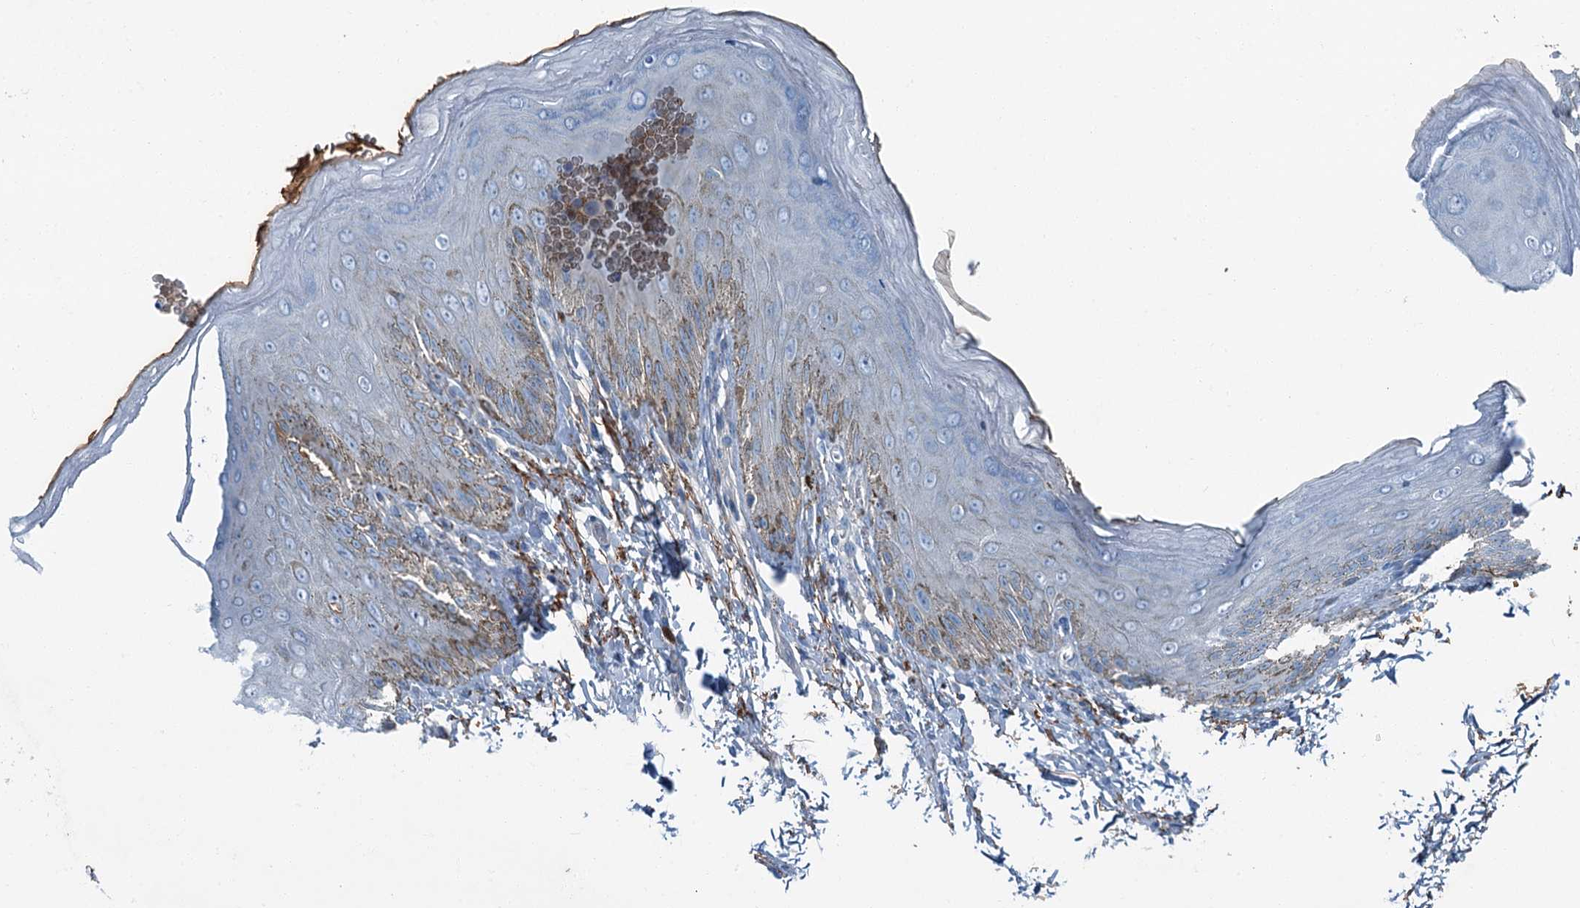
{"staining": {"intensity": "weak", "quantity": "<25%", "location": "cytoplasmic/membranous"}, "tissue": "skin", "cell_type": "Epidermal cells", "image_type": "normal", "snomed": [{"axis": "morphology", "description": "Normal tissue, NOS"}, {"axis": "topography", "description": "Anal"}], "caption": "Epidermal cells show no significant staining in benign skin. The staining is performed using DAB brown chromogen with nuclei counter-stained in using hematoxylin.", "gene": "AXL", "patient": {"sex": "male", "age": 44}}